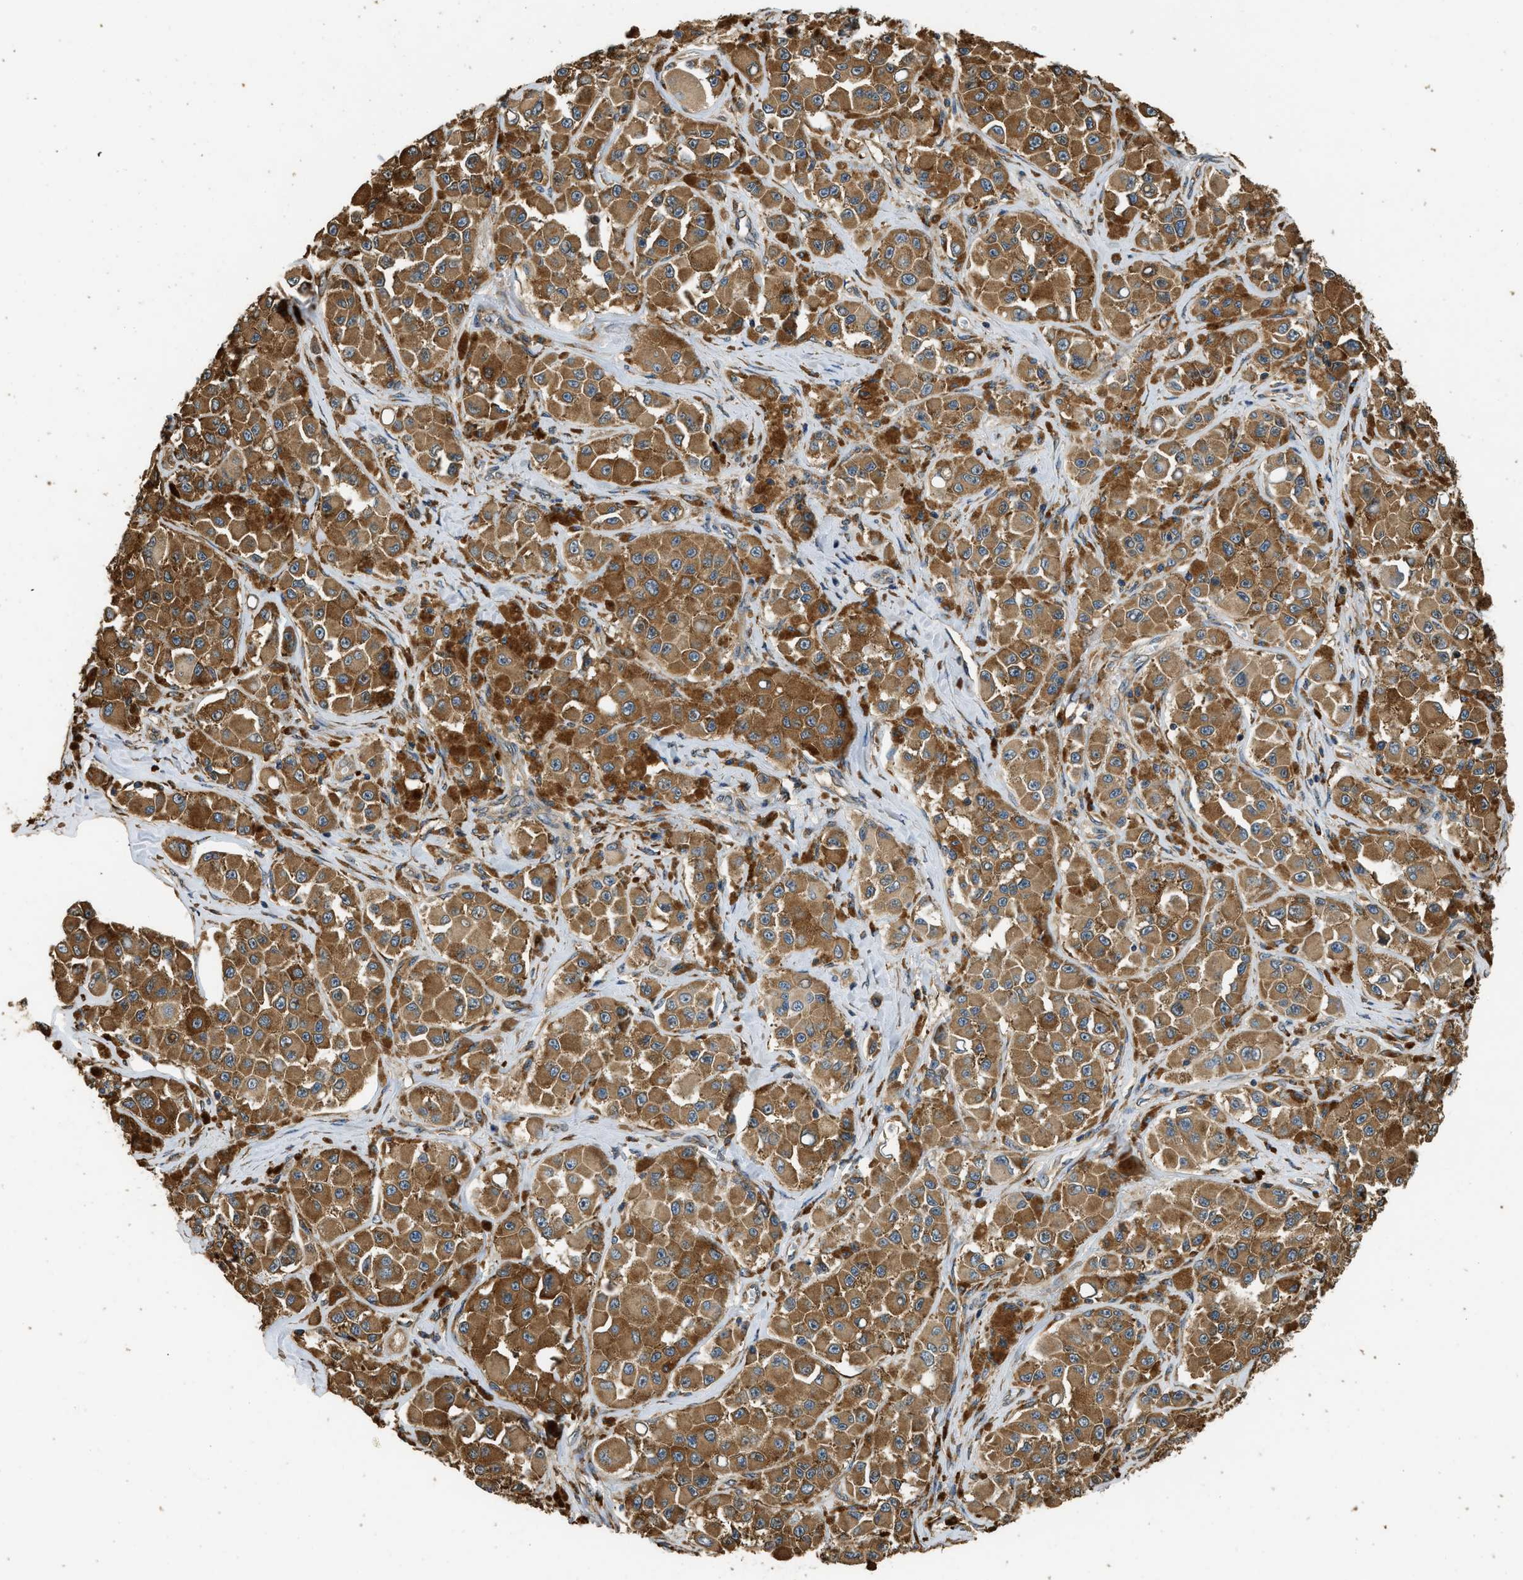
{"staining": {"intensity": "moderate", "quantity": ">75%", "location": "cytoplasmic/membranous"}, "tissue": "melanoma", "cell_type": "Tumor cells", "image_type": "cancer", "snomed": [{"axis": "morphology", "description": "Malignant melanoma, NOS"}, {"axis": "topography", "description": "Skin"}], "caption": "Tumor cells exhibit medium levels of moderate cytoplasmic/membranous expression in about >75% of cells in human melanoma. (IHC, brightfield microscopy, high magnification).", "gene": "SLC36A4", "patient": {"sex": "male", "age": 84}}